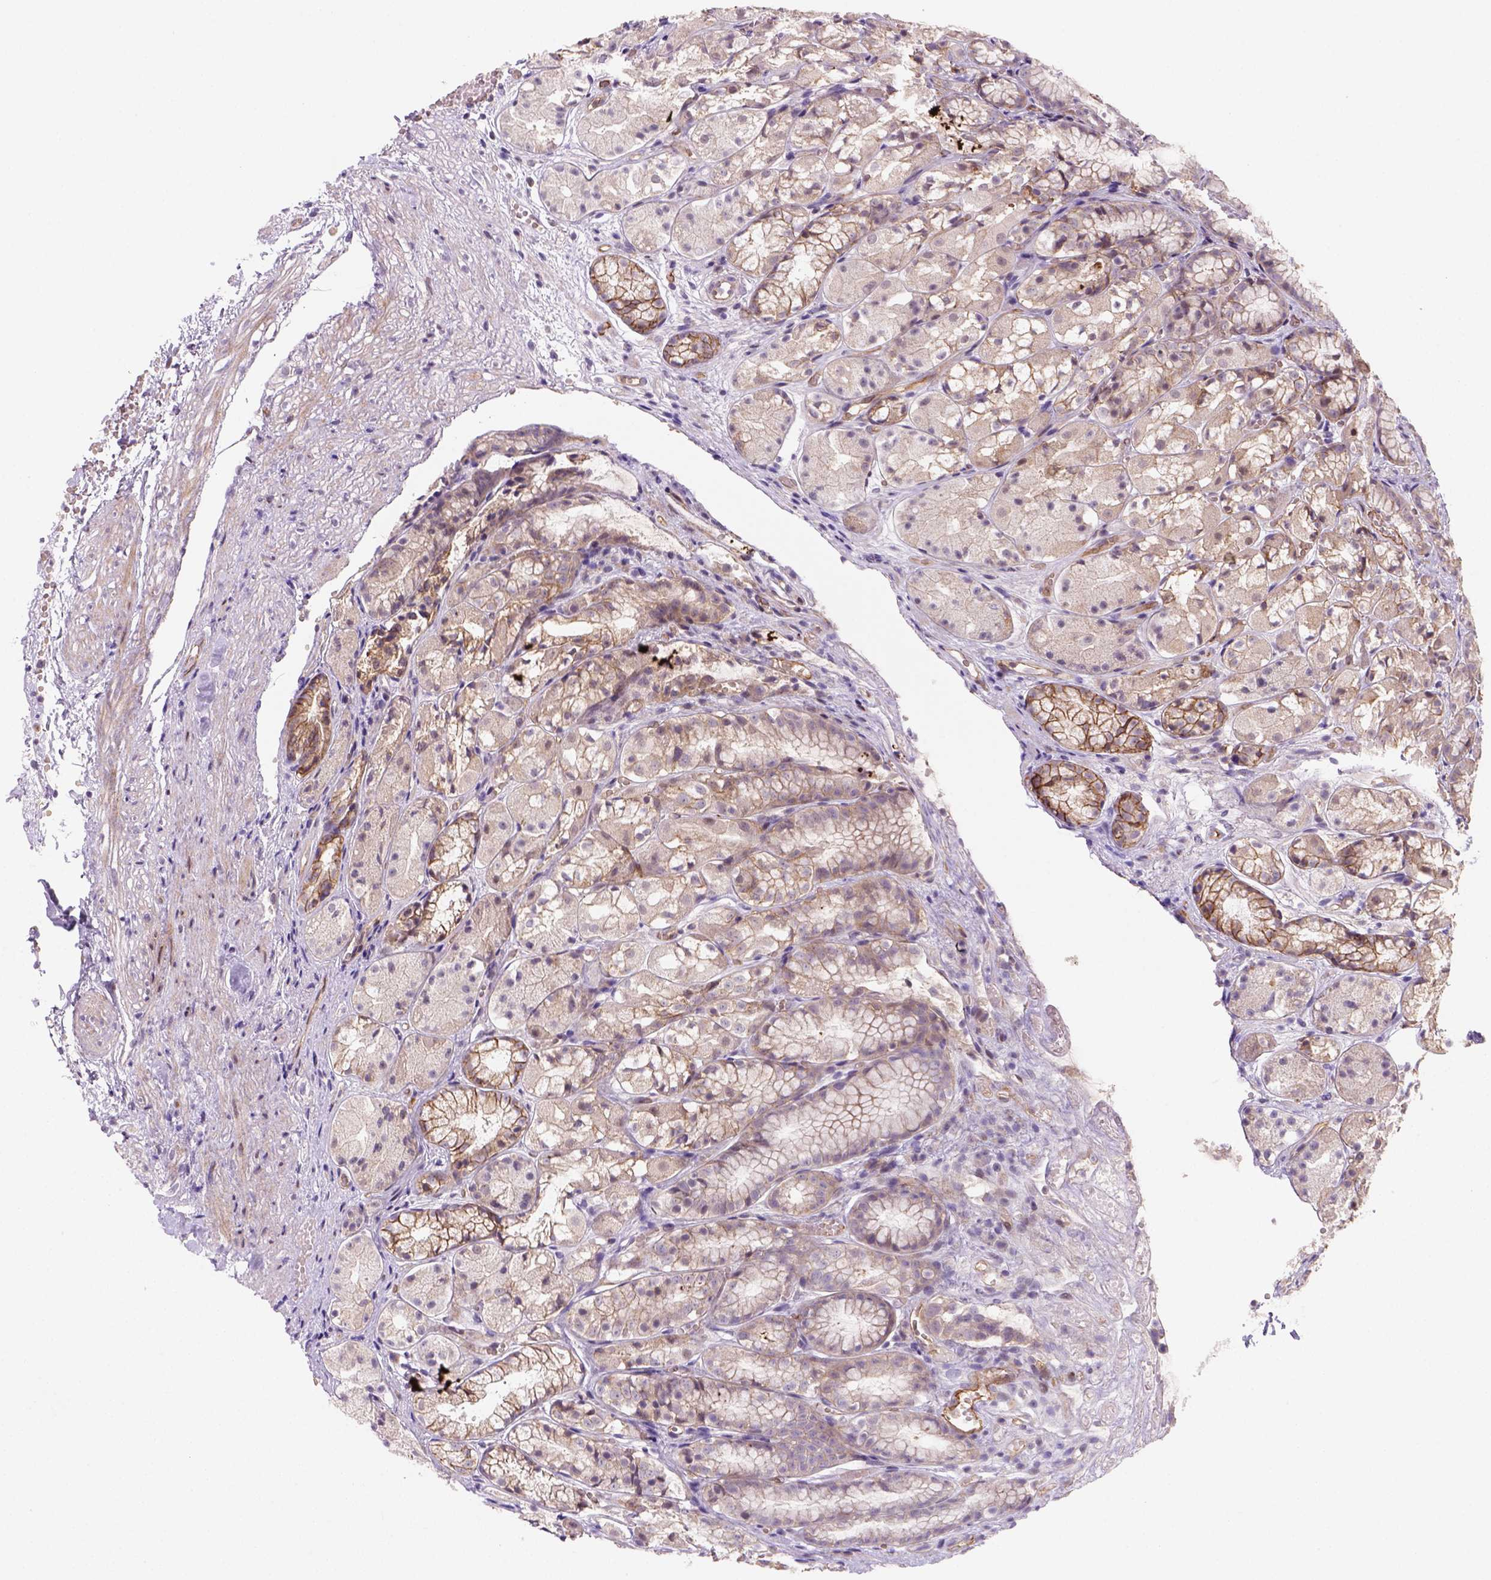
{"staining": {"intensity": "strong", "quantity": "<25%", "location": "cytoplasmic/membranous"}, "tissue": "stomach", "cell_type": "Glandular cells", "image_type": "normal", "snomed": [{"axis": "morphology", "description": "Normal tissue, NOS"}, {"axis": "topography", "description": "Stomach"}], "caption": "Stomach stained for a protein (brown) shows strong cytoplasmic/membranous positive positivity in about <25% of glandular cells.", "gene": "VSTM5", "patient": {"sex": "male", "age": 70}}